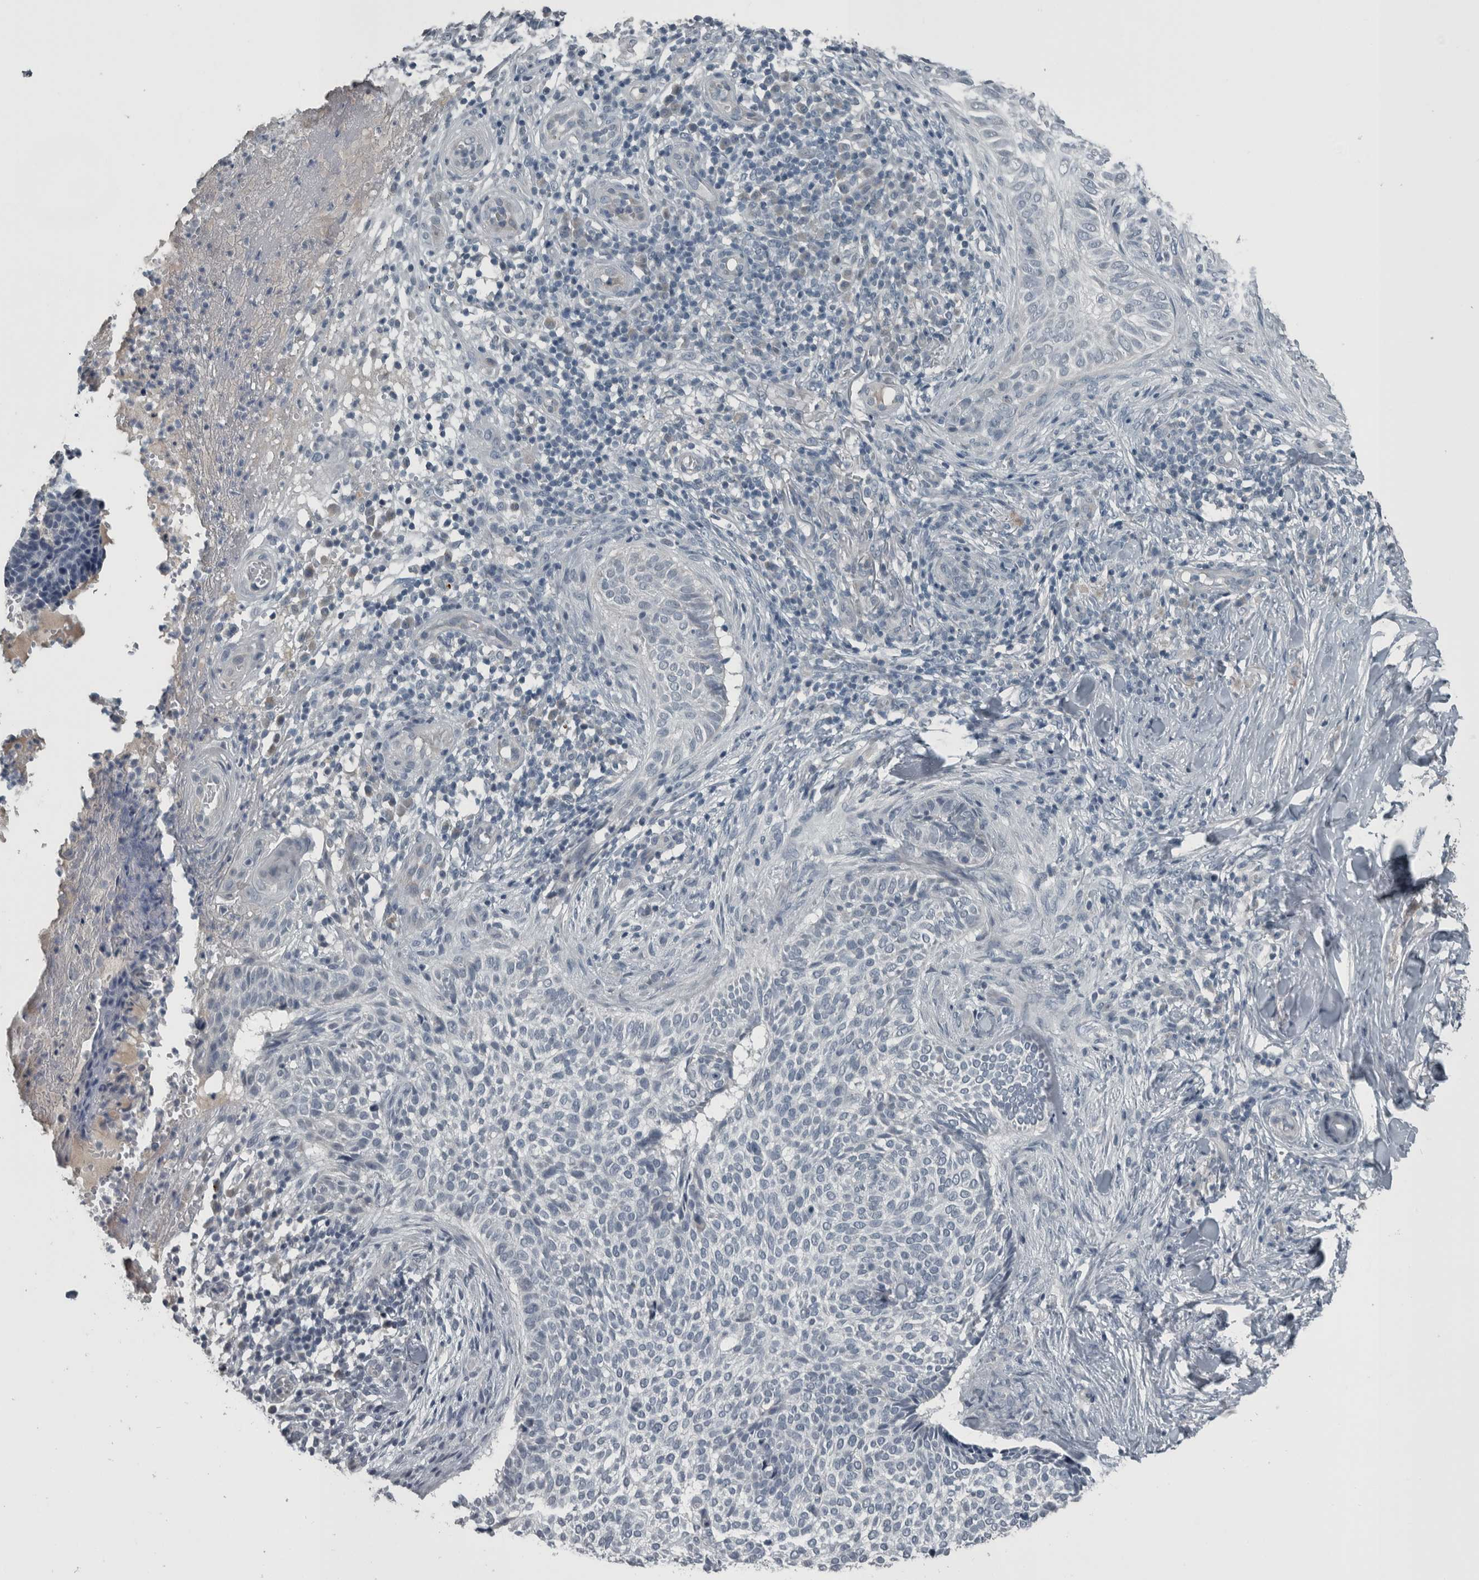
{"staining": {"intensity": "negative", "quantity": "none", "location": "none"}, "tissue": "skin cancer", "cell_type": "Tumor cells", "image_type": "cancer", "snomed": [{"axis": "morphology", "description": "Normal tissue, NOS"}, {"axis": "morphology", "description": "Basal cell carcinoma"}, {"axis": "topography", "description": "Skin"}], "caption": "An IHC photomicrograph of basal cell carcinoma (skin) is shown. There is no staining in tumor cells of basal cell carcinoma (skin).", "gene": "KRT20", "patient": {"sex": "male", "age": 67}}